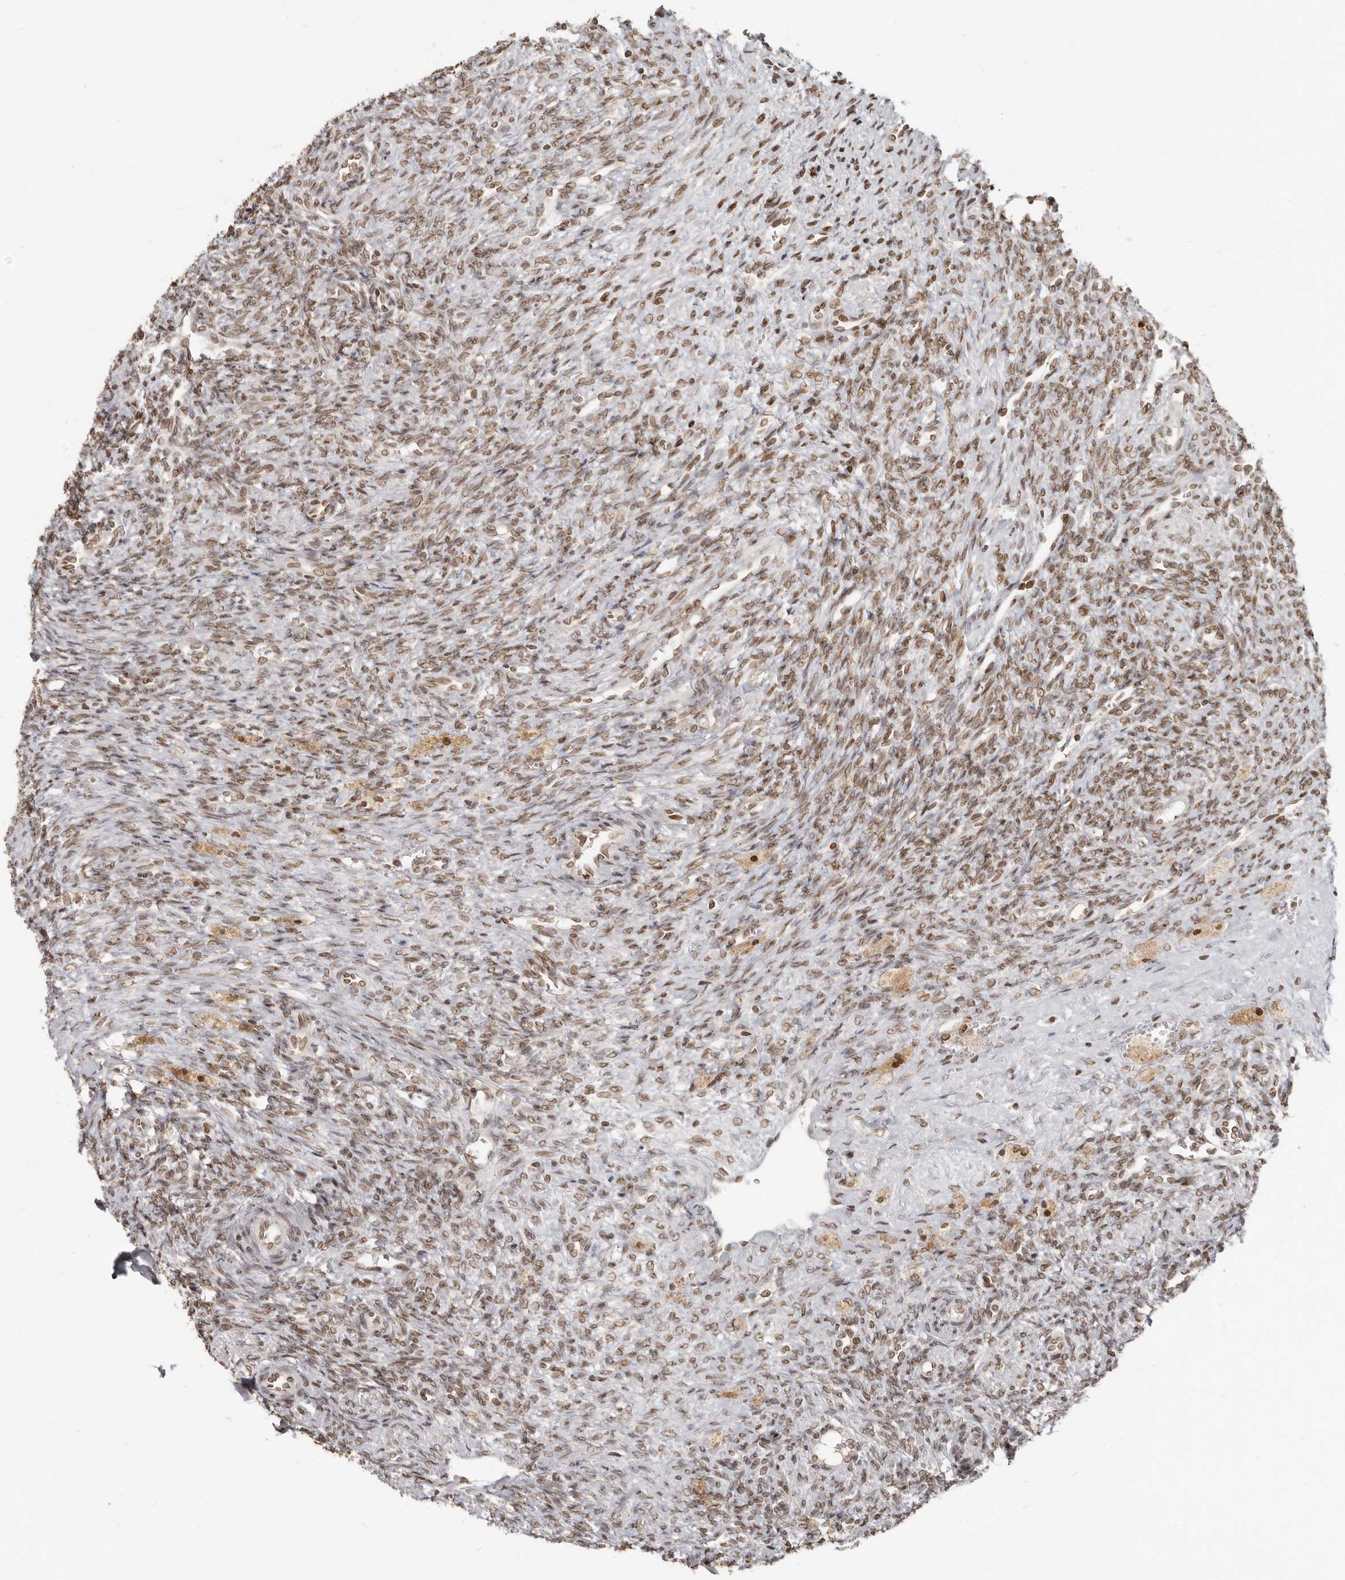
{"staining": {"intensity": "moderate", "quantity": ">75%", "location": "nuclear"}, "tissue": "ovary", "cell_type": "Follicle cells", "image_type": "normal", "snomed": [{"axis": "morphology", "description": "Normal tissue, NOS"}, {"axis": "topography", "description": "Ovary"}], "caption": "An image of human ovary stained for a protein demonstrates moderate nuclear brown staining in follicle cells. The staining was performed using DAB (3,3'-diaminobenzidine), with brown indicating positive protein expression. Nuclei are stained blue with hematoxylin.", "gene": "NUP153", "patient": {"sex": "female", "age": 41}}